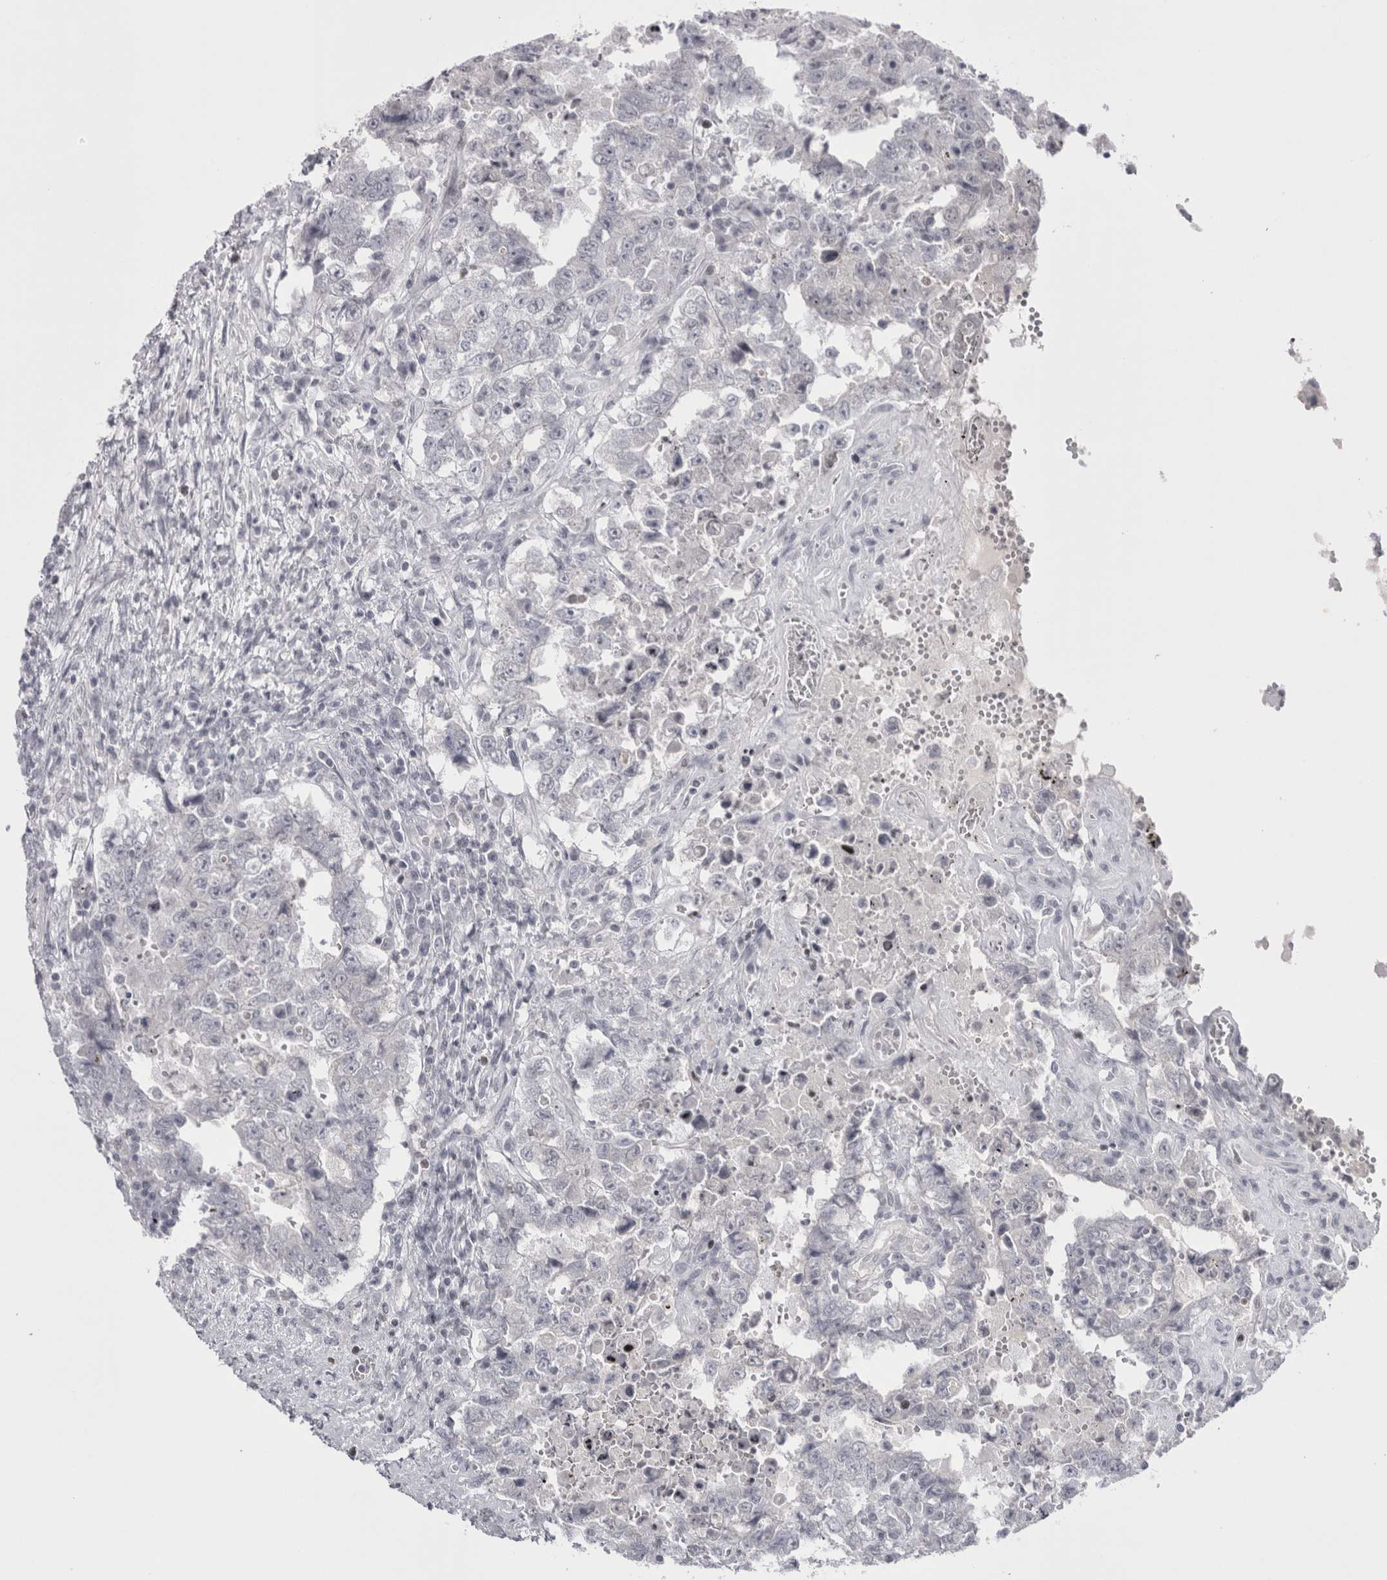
{"staining": {"intensity": "negative", "quantity": "none", "location": "none"}, "tissue": "testis cancer", "cell_type": "Tumor cells", "image_type": "cancer", "snomed": [{"axis": "morphology", "description": "Carcinoma, Embryonal, NOS"}, {"axis": "topography", "description": "Testis"}], "caption": "This is a photomicrograph of immunohistochemistry (IHC) staining of testis cancer (embryonal carcinoma), which shows no staining in tumor cells.", "gene": "FNDC8", "patient": {"sex": "male", "age": 26}}